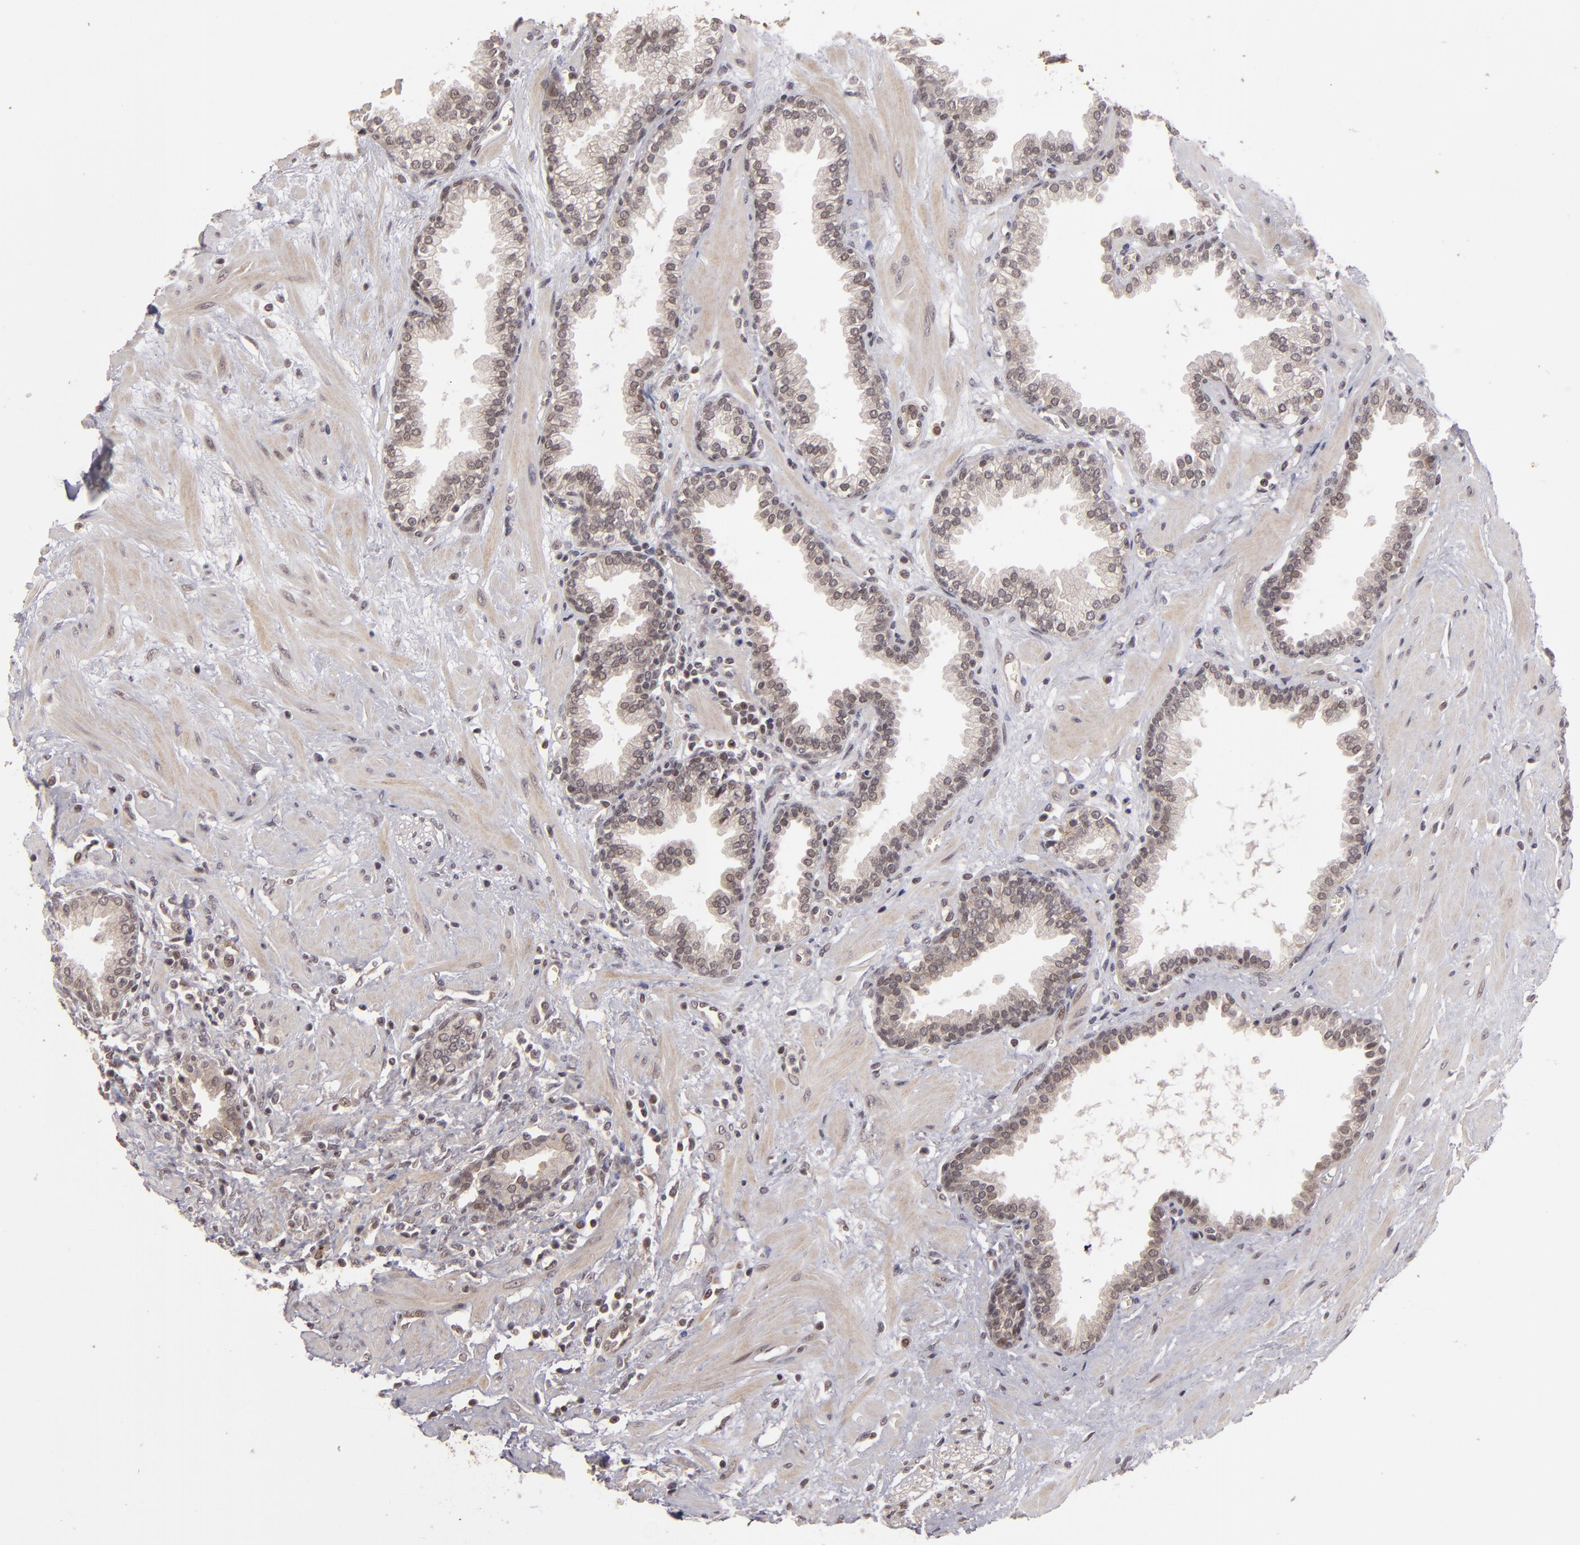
{"staining": {"intensity": "moderate", "quantity": "25%-75%", "location": "nuclear"}, "tissue": "prostate", "cell_type": "Glandular cells", "image_type": "normal", "snomed": [{"axis": "morphology", "description": "Normal tissue, NOS"}, {"axis": "topography", "description": "Prostate"}], "caption": "The immunohistochemical stain highlights moderate nuclear staining in glandular cells of normal prostate.", "gene": "DFFA", "patient": {"sex": "male", "age": 64}}